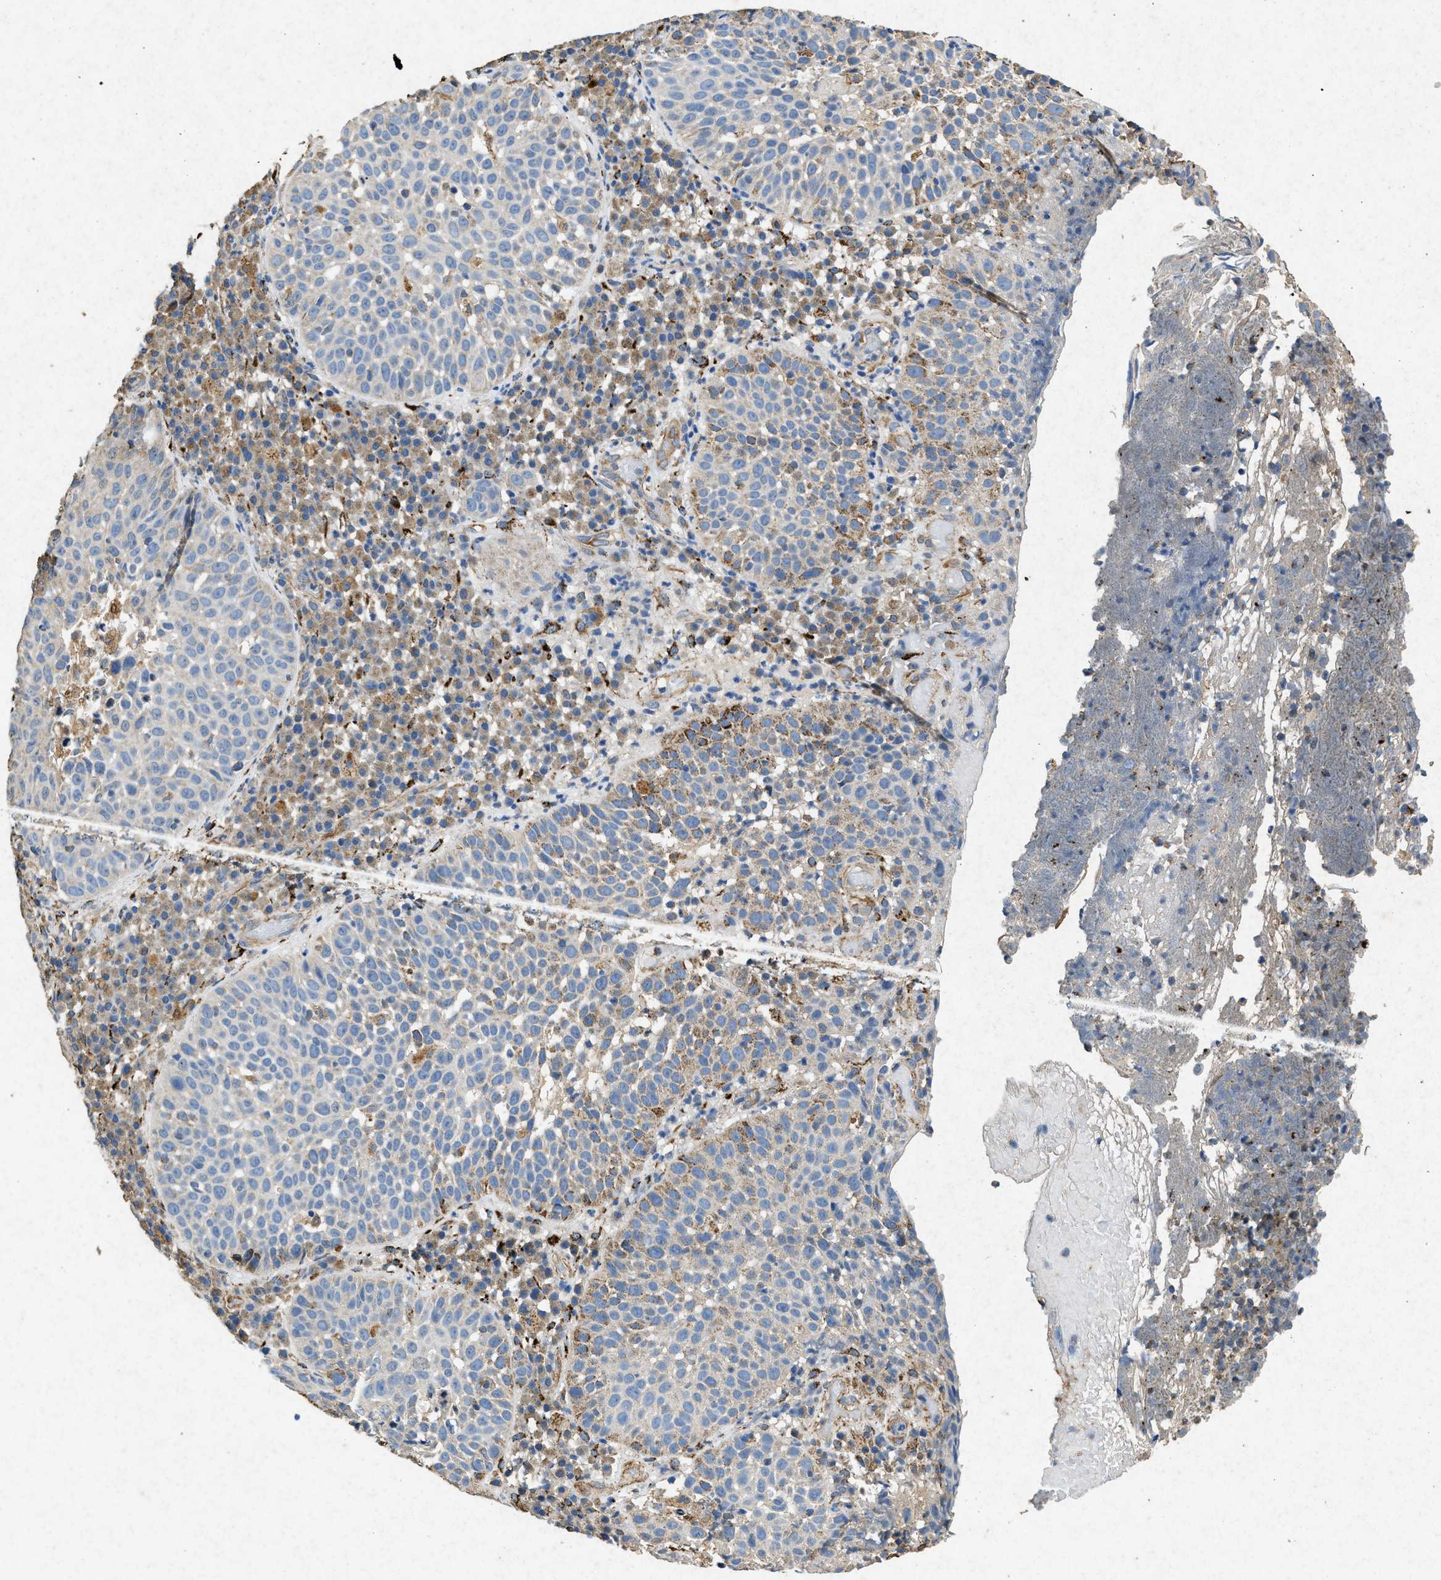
{"staining": {"intensity": "weak", "quantity": "<25%", "location": "cytoplasmic/membranous"}, "tissue": "skin cancer", "cell_type": "Tumor cells", "image_type": "cancer", "snomed": [{"axis": "morphology", "description": "Squamous cell carcinoma in situ, NOS"}, {"axis": "morphology", "description": "Squamous cell carcinoma, NOS"}, {"axis": "topography", "description": "Skin"}], "caption": "This is an IHC image of human squamous cell carcinoma (skin). There is no staining in tumor cells.", "gene": "CDK15", "patient": {"sex": "male", "age": 93}}